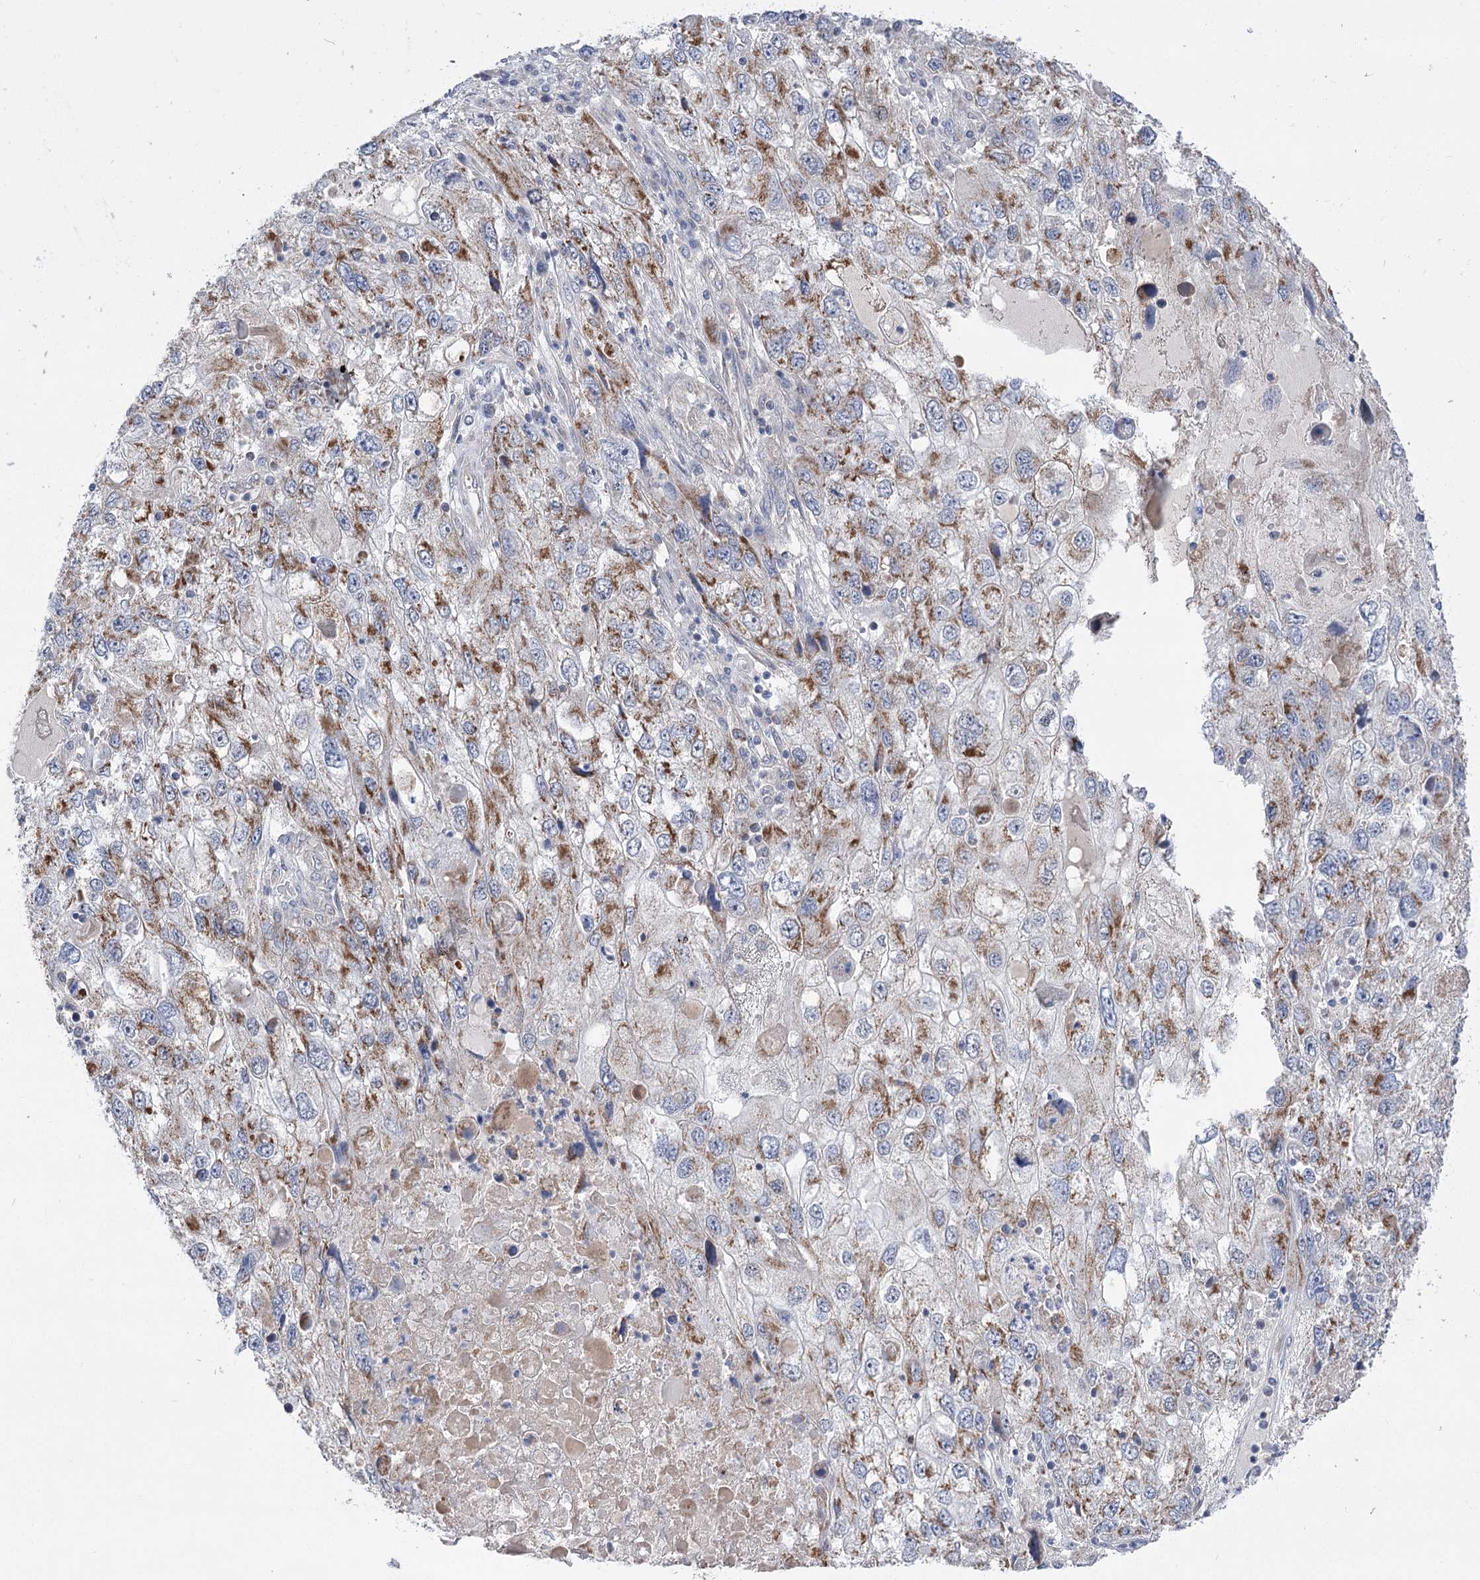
{"staining": {"intensity": "moderate", "quantity": "25%-75%", "location": "cytoplasmic/membranous"}, "tissue": "endometrial cancer", "cell_type": "Tumor cells", "image_type": "cancer", "snomed": [{"axis": "morphology", "description": "Adenocarcinoma, NOS"}, {"axis": "topography", "description": "Endometrium"}], "caption": "Moderate cytoplasmic/membranous positivity is identified in approximately 25%-75% of tumor cells in endometrial cancer (adenocarcinoma).", "gene": "ECHDC3", "patient": {"sex": "female", "age": 49}}